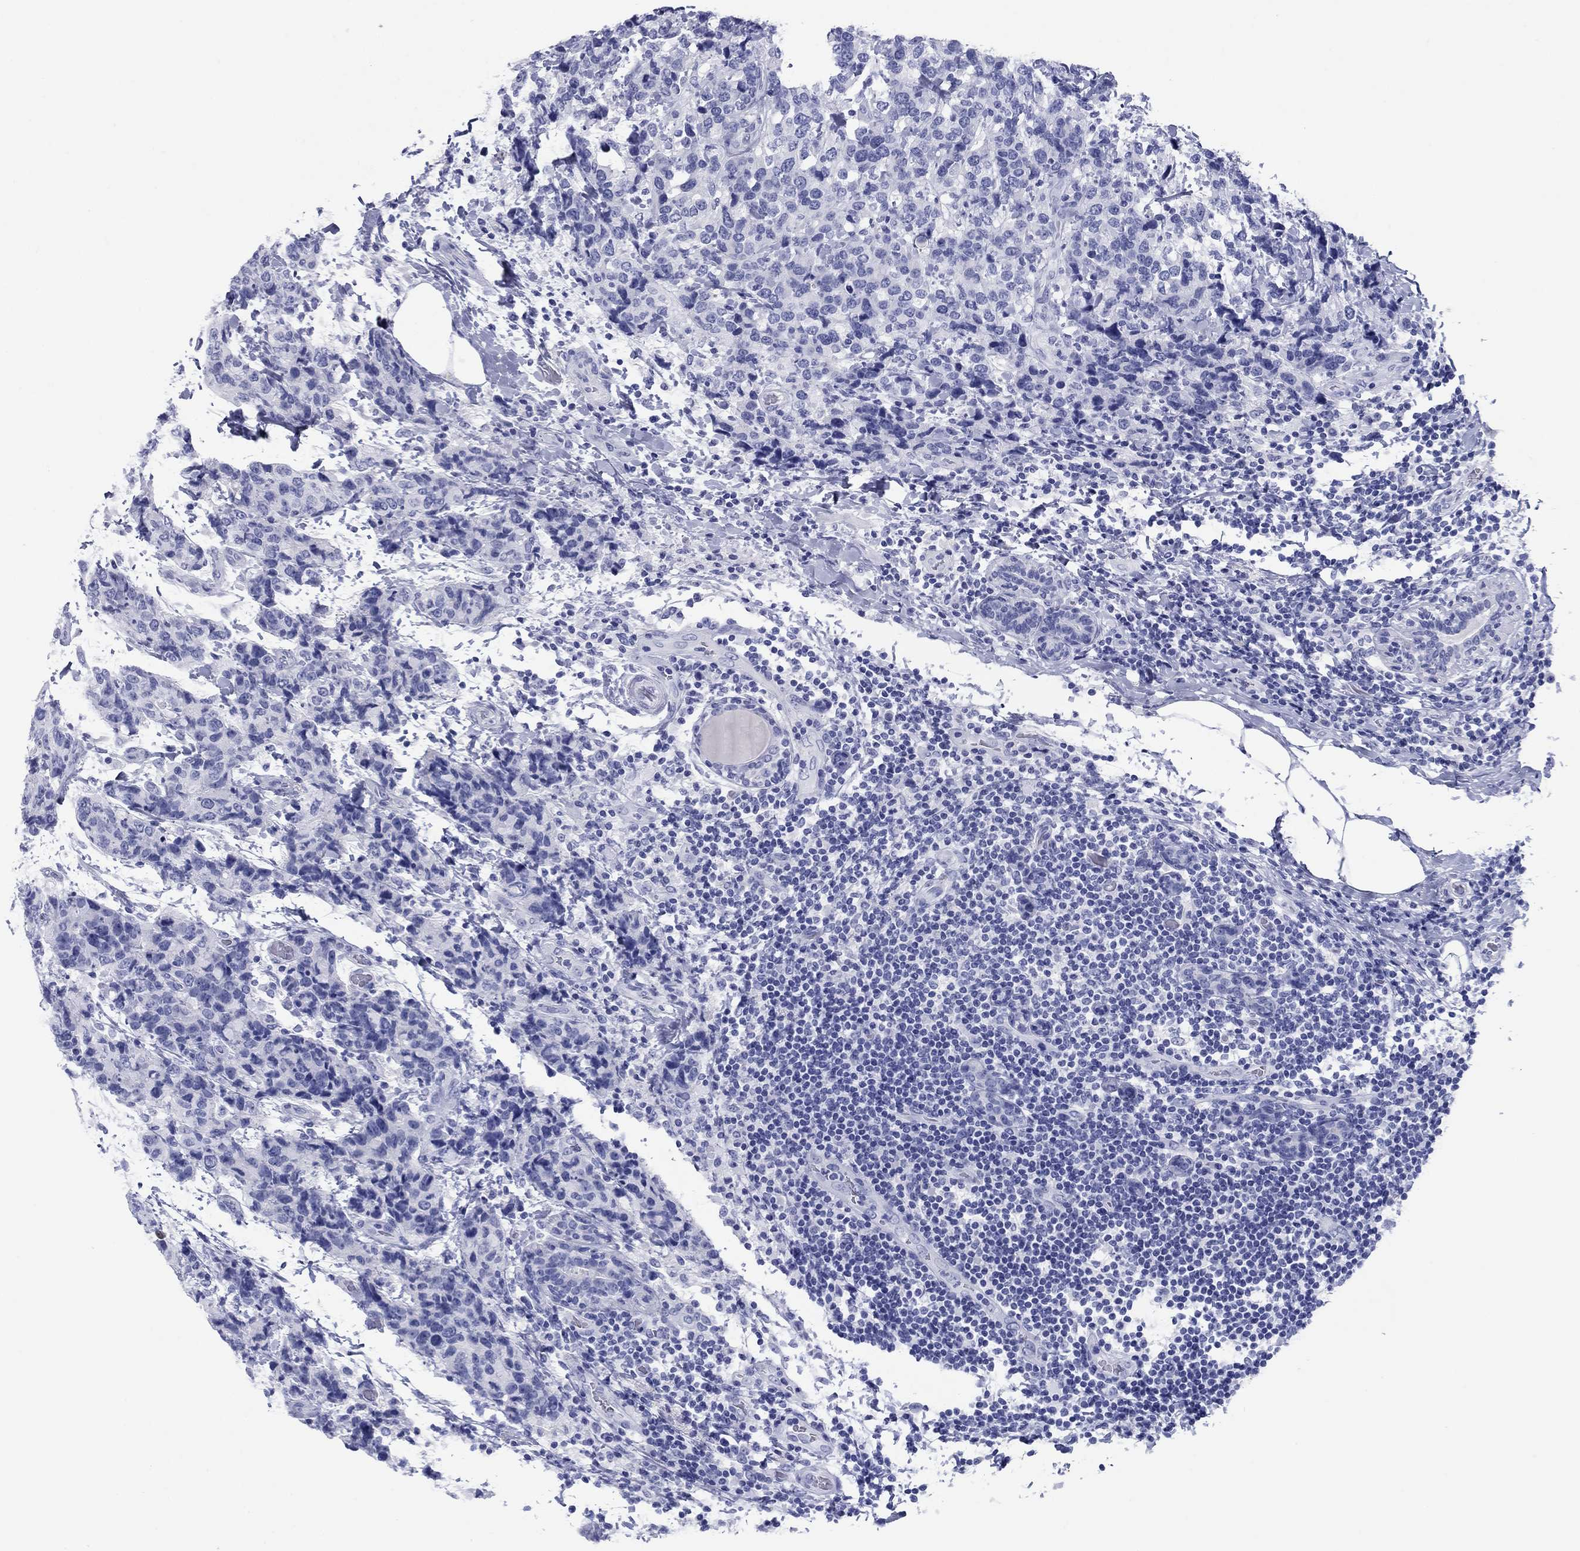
{"staining": {"intensity": "negative", "quantity": "none", "location": "none"}, "tissue": "breast cancer", "cell_type": "Tumor cells", "image_type": "cancer", "snomed": [{"axis": "morphology", "description": "Lobular carcinoma"}, {"axis": "topography", "description": "Breast"}], "caption": "Immunohistochemistry (IHC) micrograph of neoplastic tissue: lobular carcinoma (breast) stained with DAB (3,3'-diaminobenzidine) reveals no significant protein expression in tumor cells. (DAB immunohistochemistry, high magnification).", "gene": "ATP4A", "patient": {"sex": "female", "age": 59}}